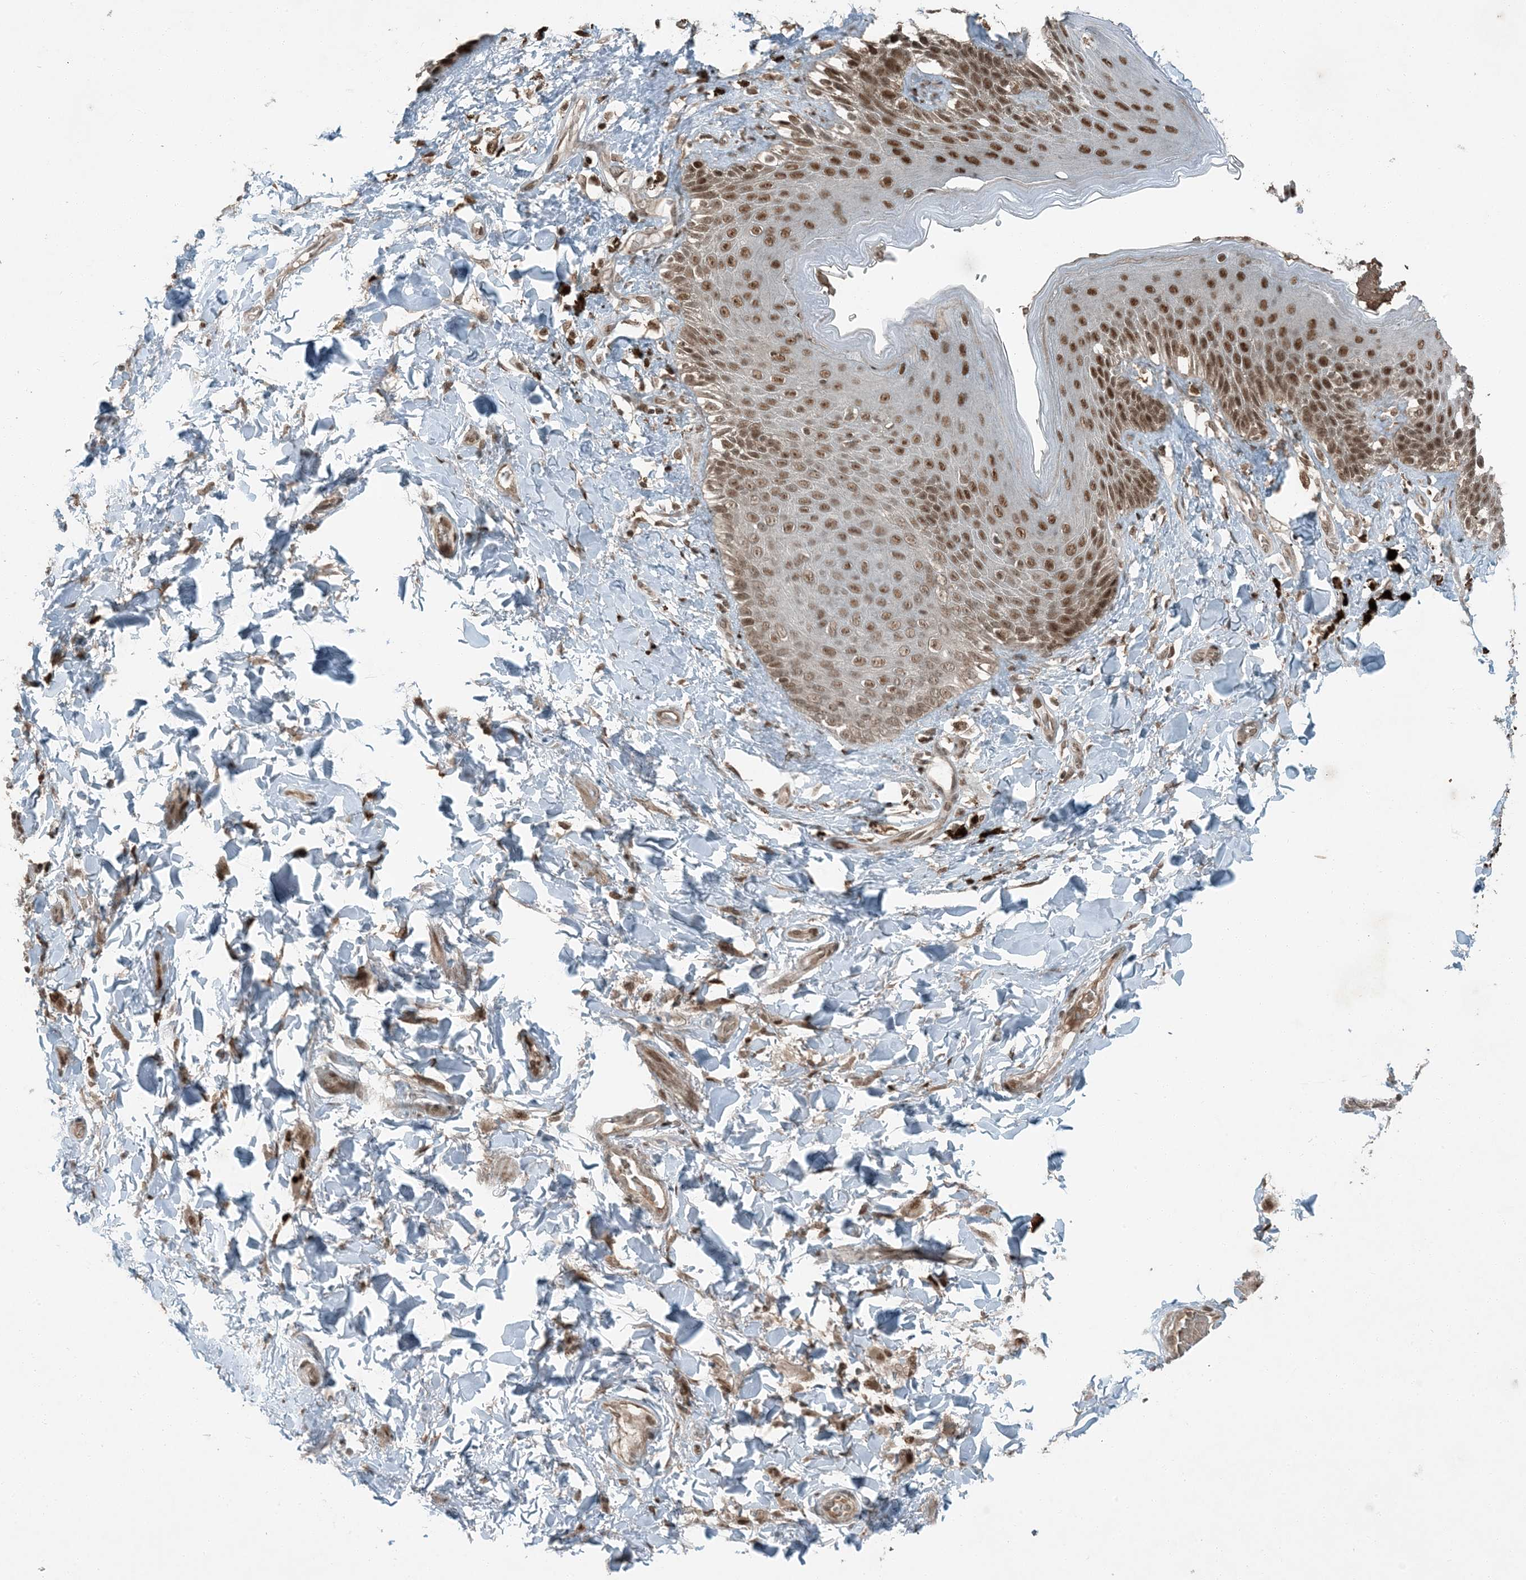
{"staining": {"intensity": "strong", "quantity": ">75%", "location": "cytoplasmic/membranous,nuclear"}, "tissue": "skin", "cell_type": "Epidermal cells", "image_type": "normal", "snomed": [{"axis": "morphology", "description": "Normal tissue, NOS"}, {"axis": "topography", "description": "Anal"}], "caption": "About >75% of epidermal cells in unremarkable human skin demonstrate strong cytoplasmic/membranous,nuclear protein staining as visualized by brown immunohistochemical staining.", "gene": "TRAPPC12", "patient": {"sex": "female", "age": 78}}